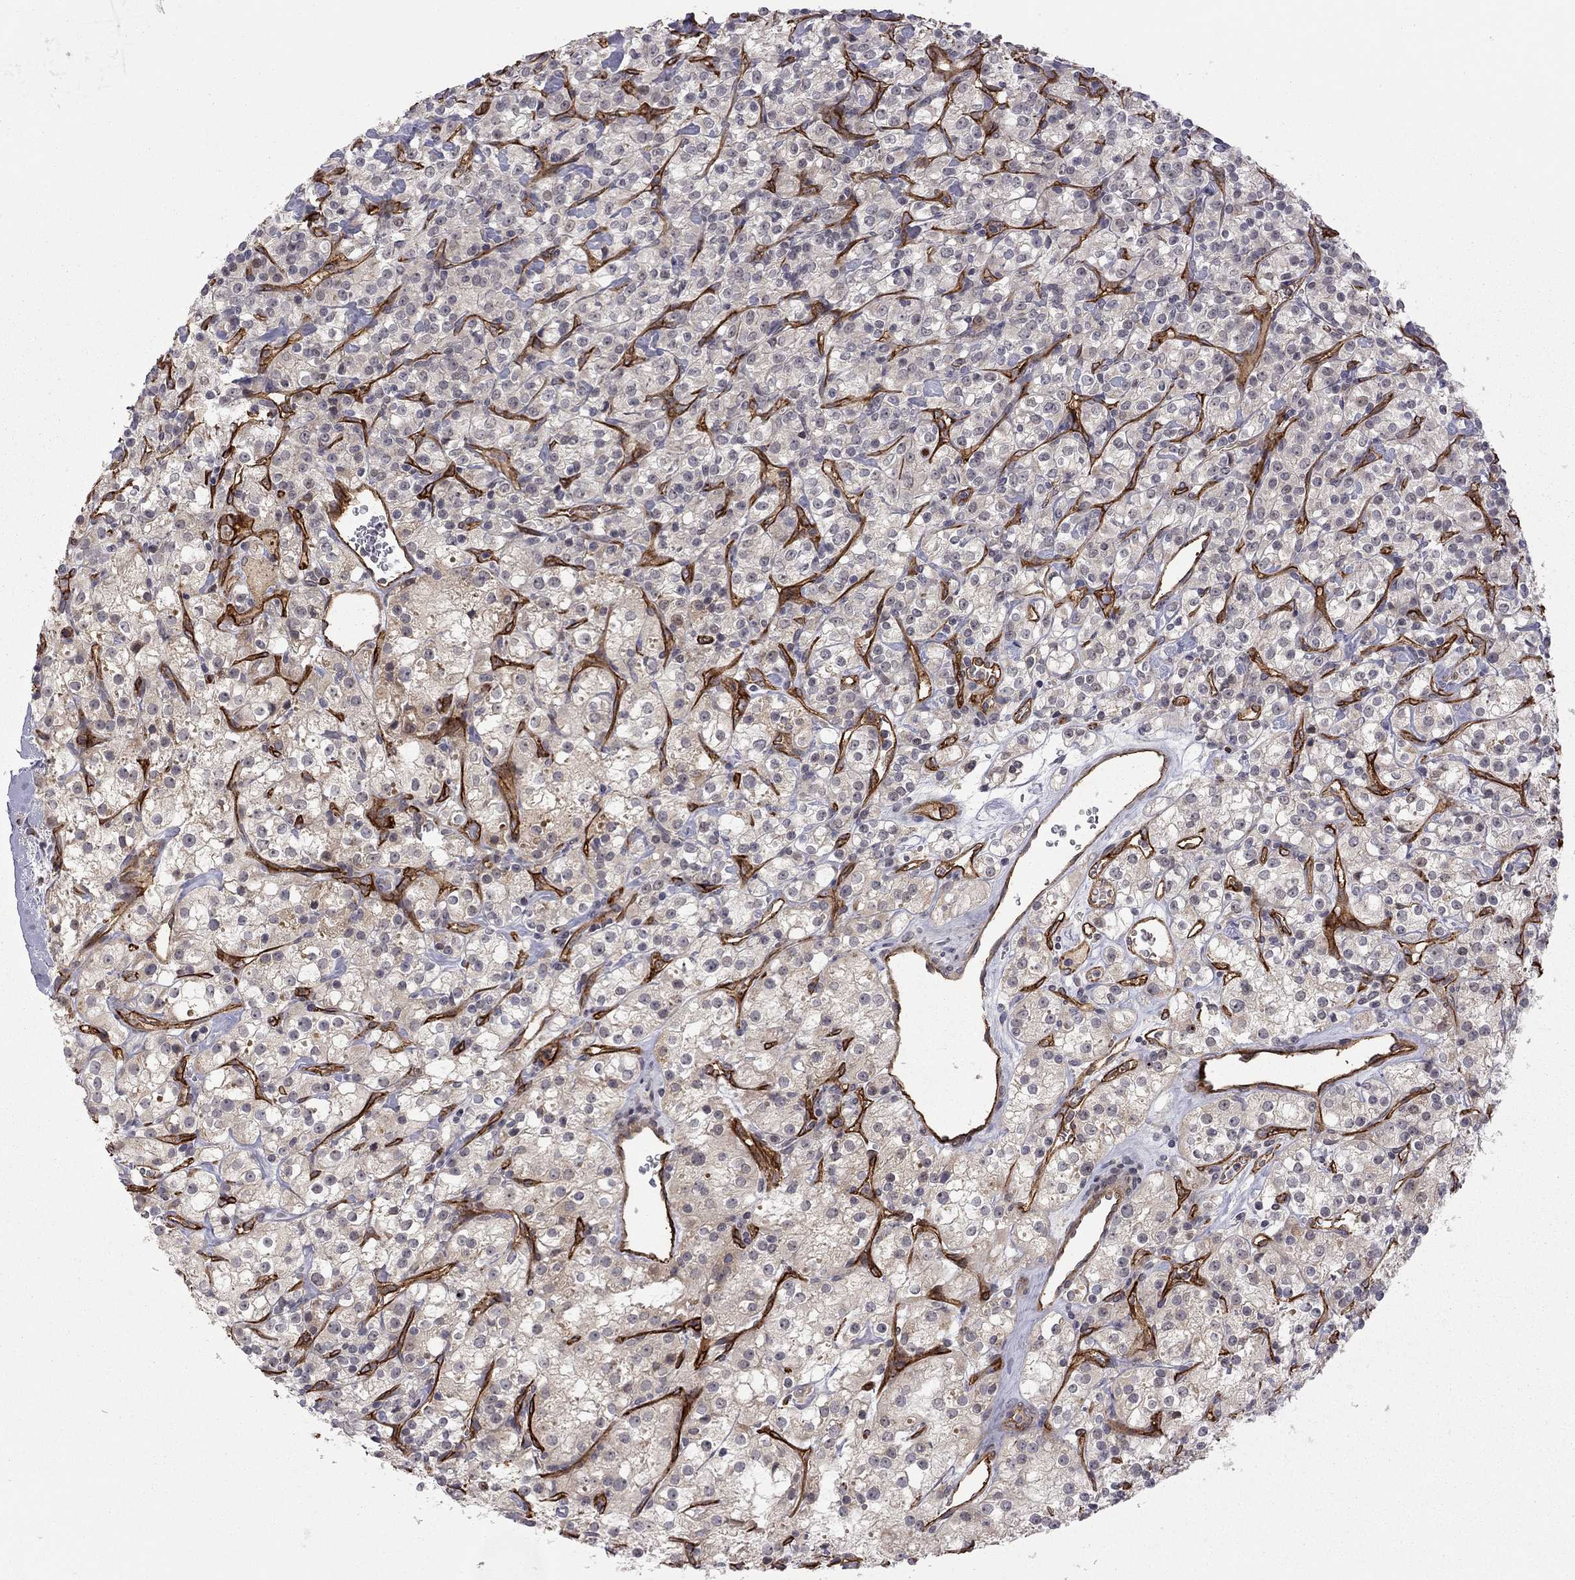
{"staining": {"intensity": "negative", "quantity": "none", "location": "none"}, "tissue": "renal cancer", "cell_type": "Tumor cells", "image_type": "cancer", "snomed": [{"axis": "morphology", "description": "Adenocarcinoma, NOS"}, {"axis": "topography", "description": "Kidney"}], "caption": "Histopathology image shows no protein staining in tumor cells of renal adenocarcinoma tissue. The staining is performed using DAB (3,3'-diaminobenzidine) brown chromogen with nuclei counter-stained in using hematoxylin.", "gene": "EXOC3L2", "patient": {"sex": "male", "age": 77}}